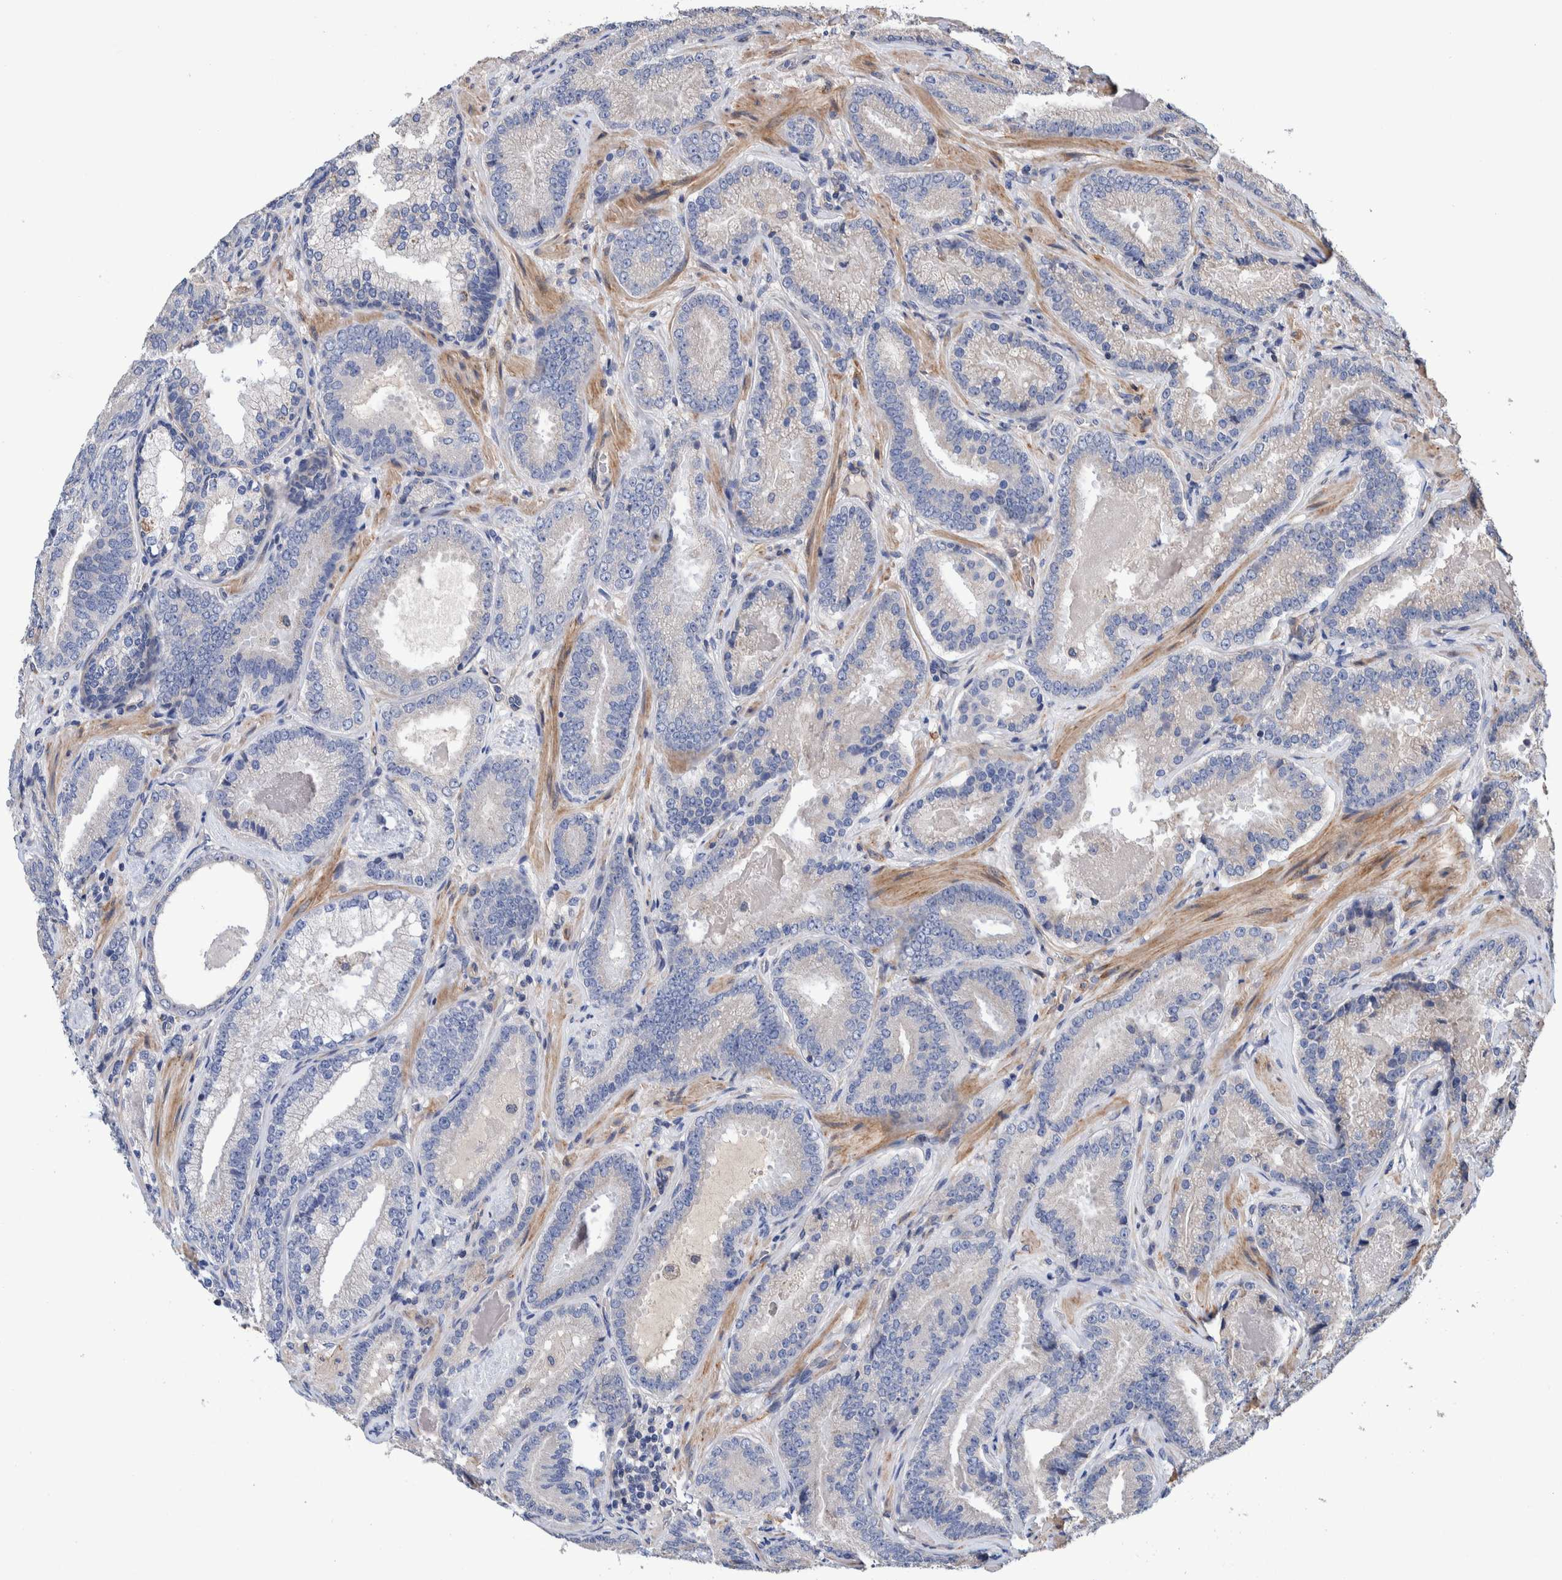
{"staining": {"intensity": "negative", "quantity": "none", "location": "none"}, "tissue": "prostate cancer", "cell_type": "Tumor cells", "image_type": "cancer", "snomed": [{"axis": "morphology", "description": "Adenocarcinoma, Low grade"}, {"axis": "topography", "description": "Prostate"}], "caption": "Immunohistochemistry of human low-grade adenocarcinoma (prostate) exhibits no expression in tumor cells.", "gene": "SLC45A4", "patient": {"sex": "male", "age": 51}}